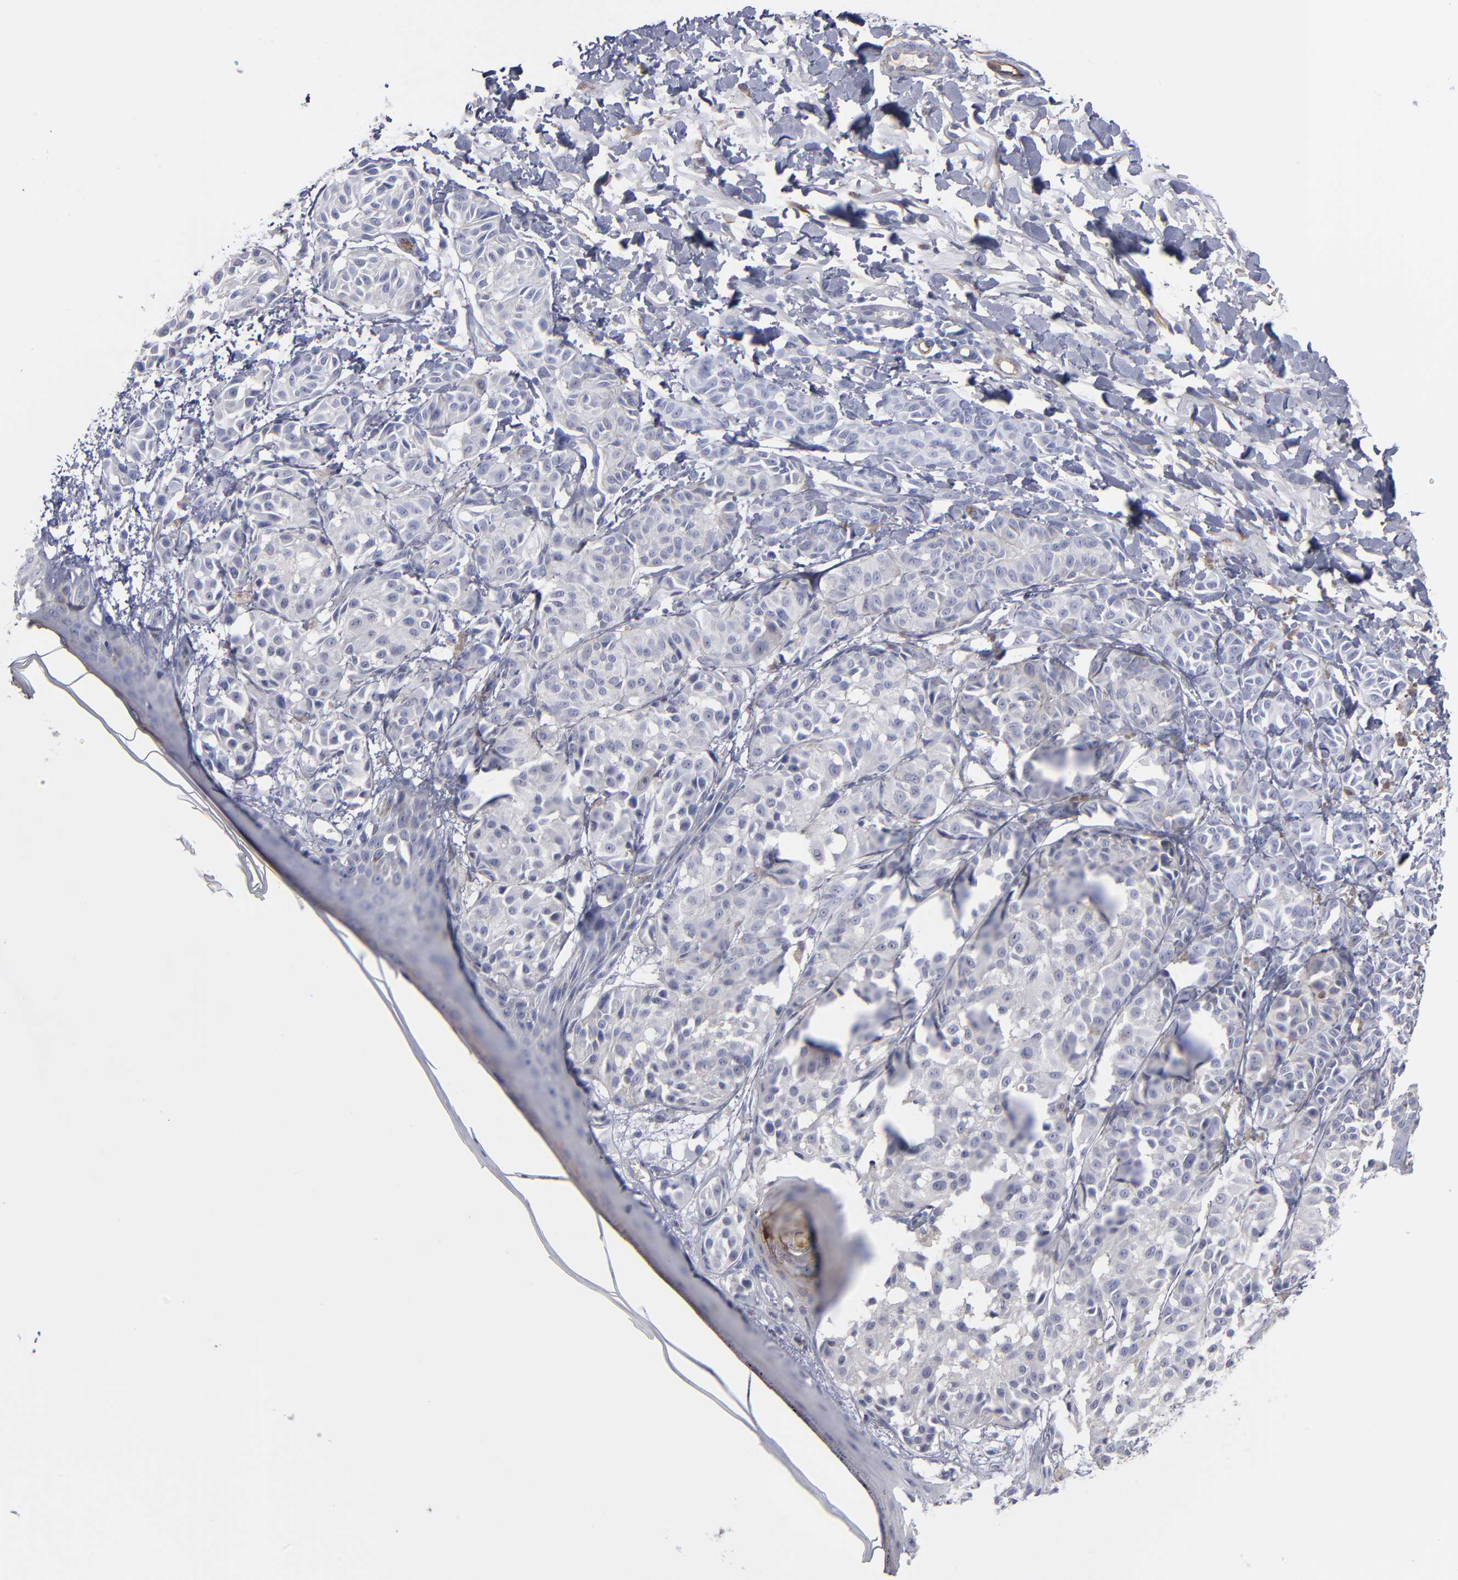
{"staining": {"intensity": "negative", "quantity": "none", "location": "none"}, "tissue": "melanoma", "cell_type": "Tumor cells", "image_type": "cancer", "snomed": [{"axis": "morphology", "description": "Malignant melanoma, NOS"}, {"axis": "topography", "description": "Skin"}], "caption": "A histopathology image of human melanoma is negative for staining in tumor cells.", "gene": "TM4SF1", "patient": {"sex": "male", "age": 76}}